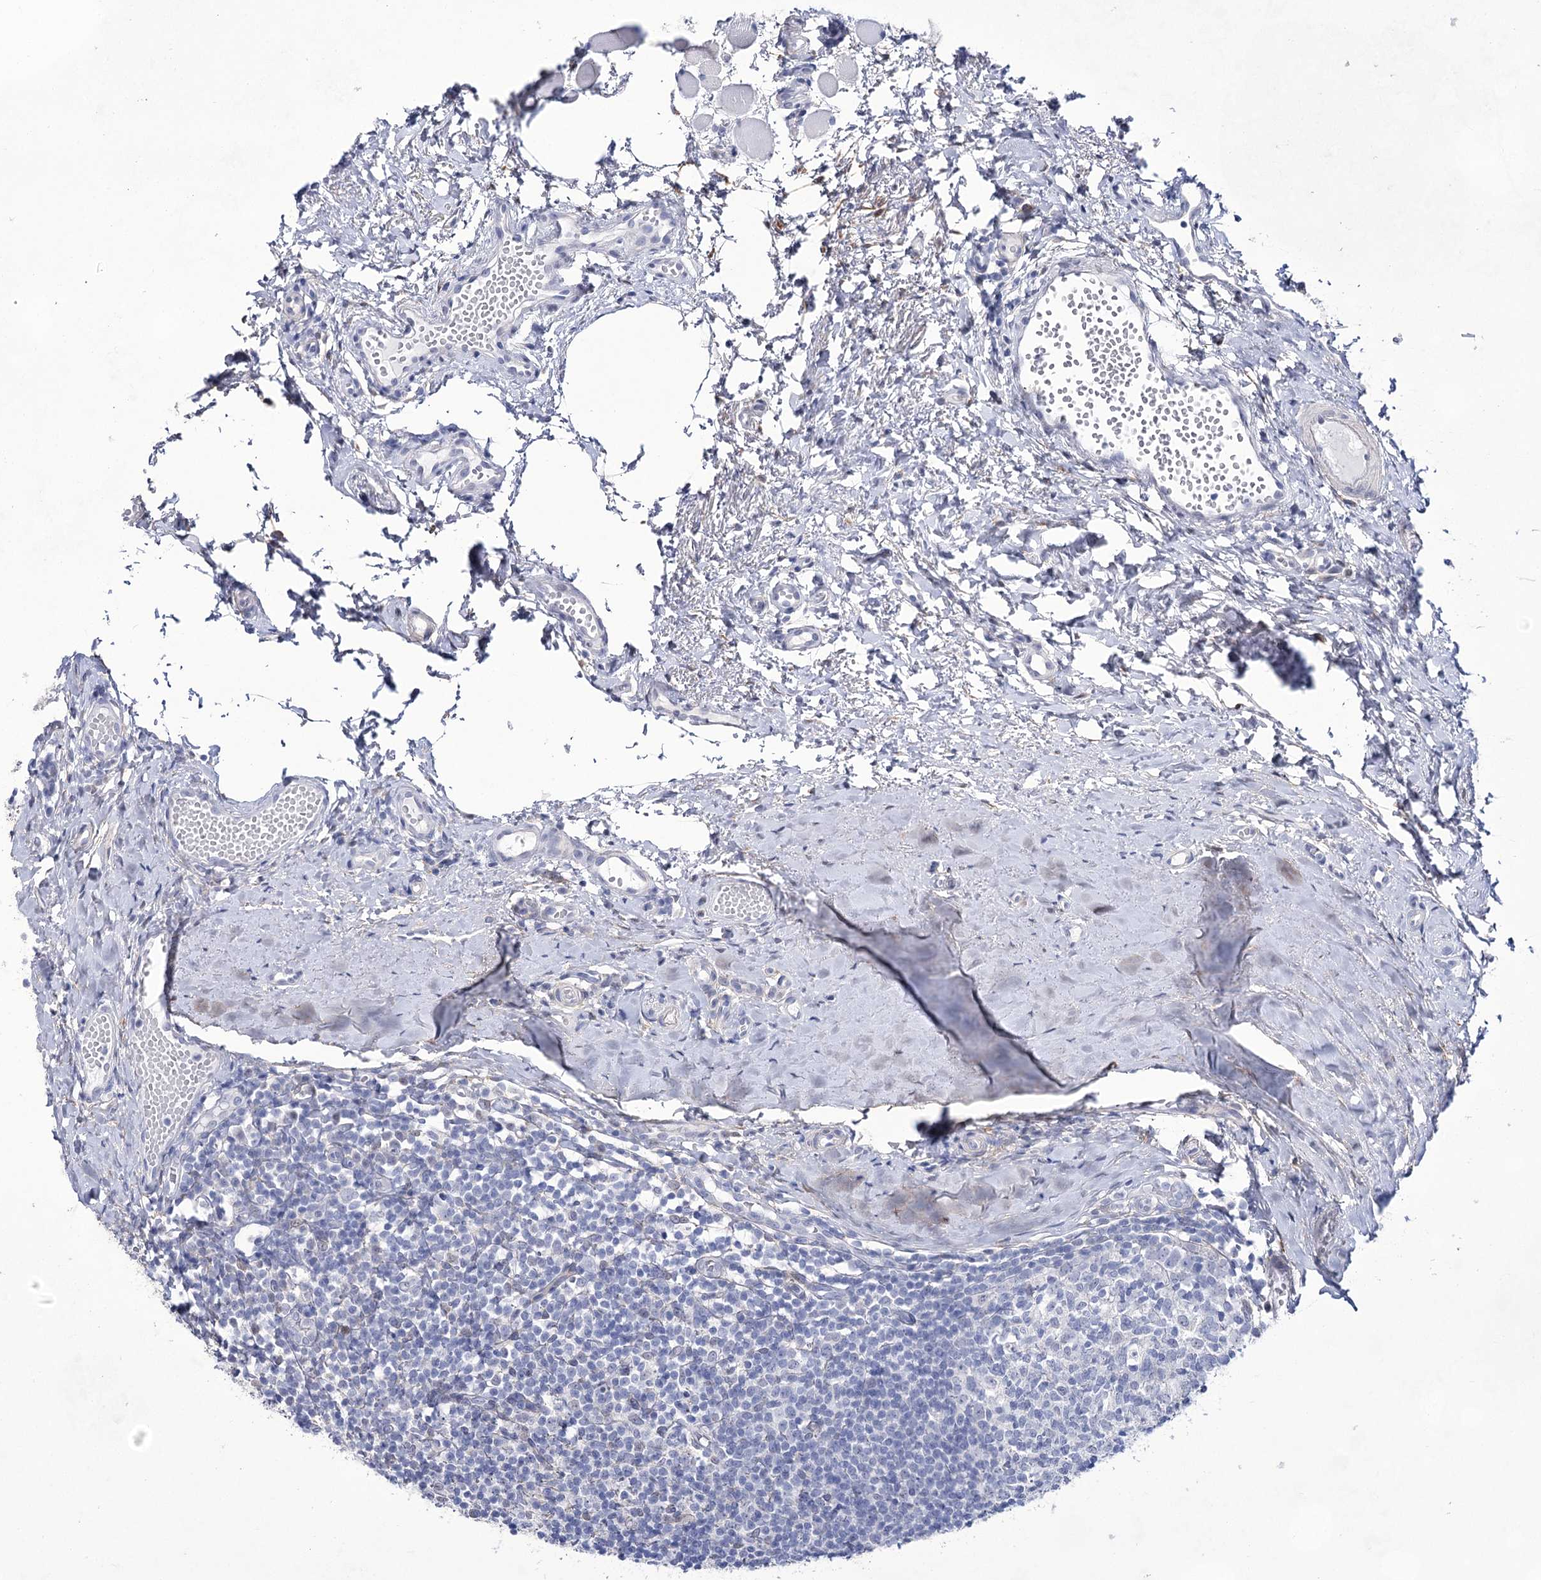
{"staining": {"intensity": "negative", "quantity": "none", "location": "none"}, "tissue": "tonsil", "cell_type": "Germinal center cells", "image_type": "normal", "snomed": [{"axis": "morphology", "description": "Normal tissue, NOS"}, {"axis": "topography", "description": "Tonsil"}], "caption": "Micrograph shows no significant protein staining in germinal center cells of normal tonsil.", "gene": "UGDH", "patient": {"sex": "female", "age": 19}}